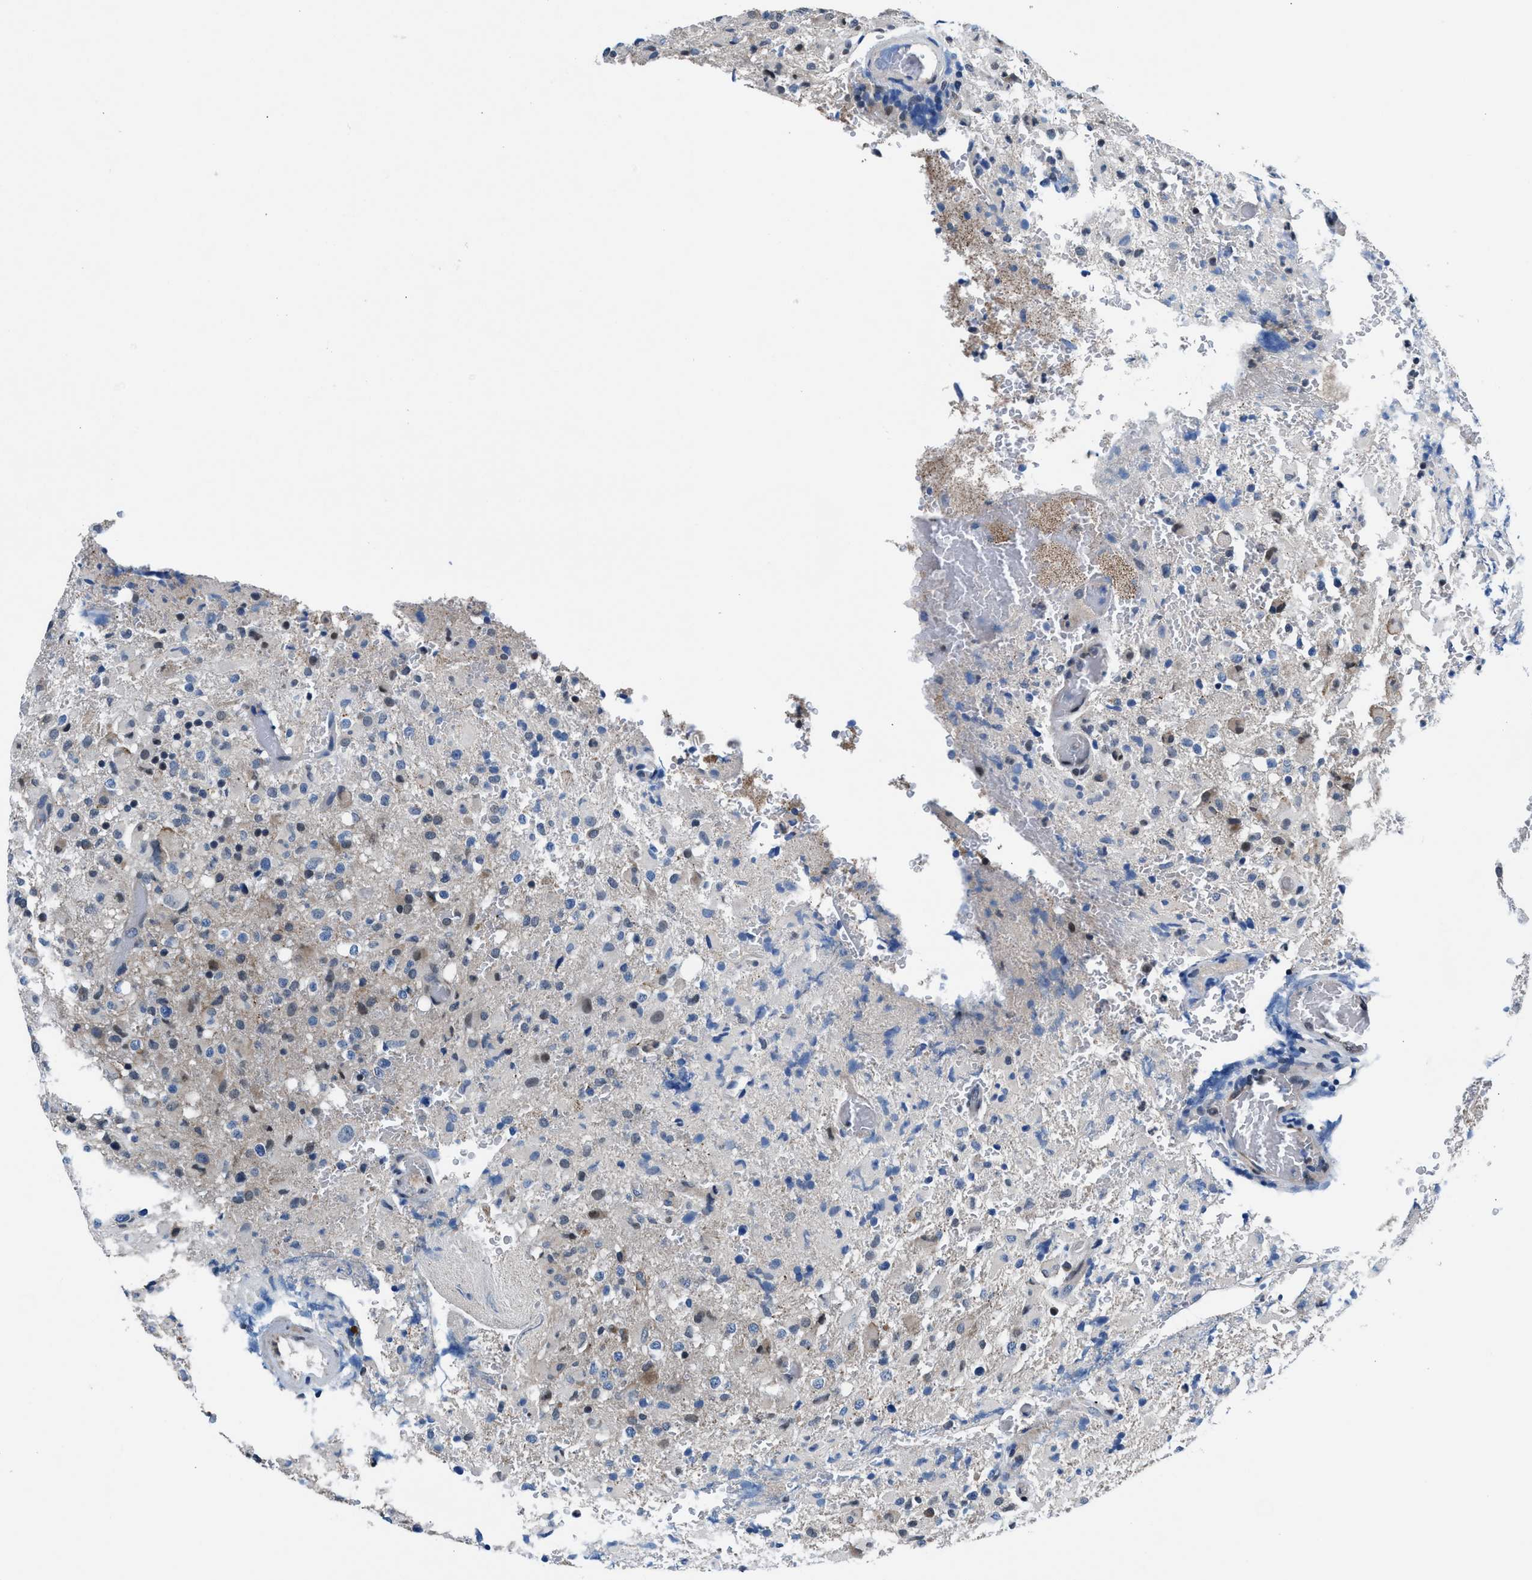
{"staining": {"intensity": "weak", "quantity": "<25%", "location": "cytoplasmic/membranous"}, "tissue": "glioma", "cell_type": "Tumor cells", "image_type": "cancer", "snomed": [{"axis": "morphology", "description": "Glioma, malignant, High grade"}, {"axis": "topography", "description": "Brain"}], "caption": "This is an IHC photomicrograph of glioma. There is no expression in tumor cells.", "gene": "PRPSAP2", "patient": {"sex": "female", "age": 57}}